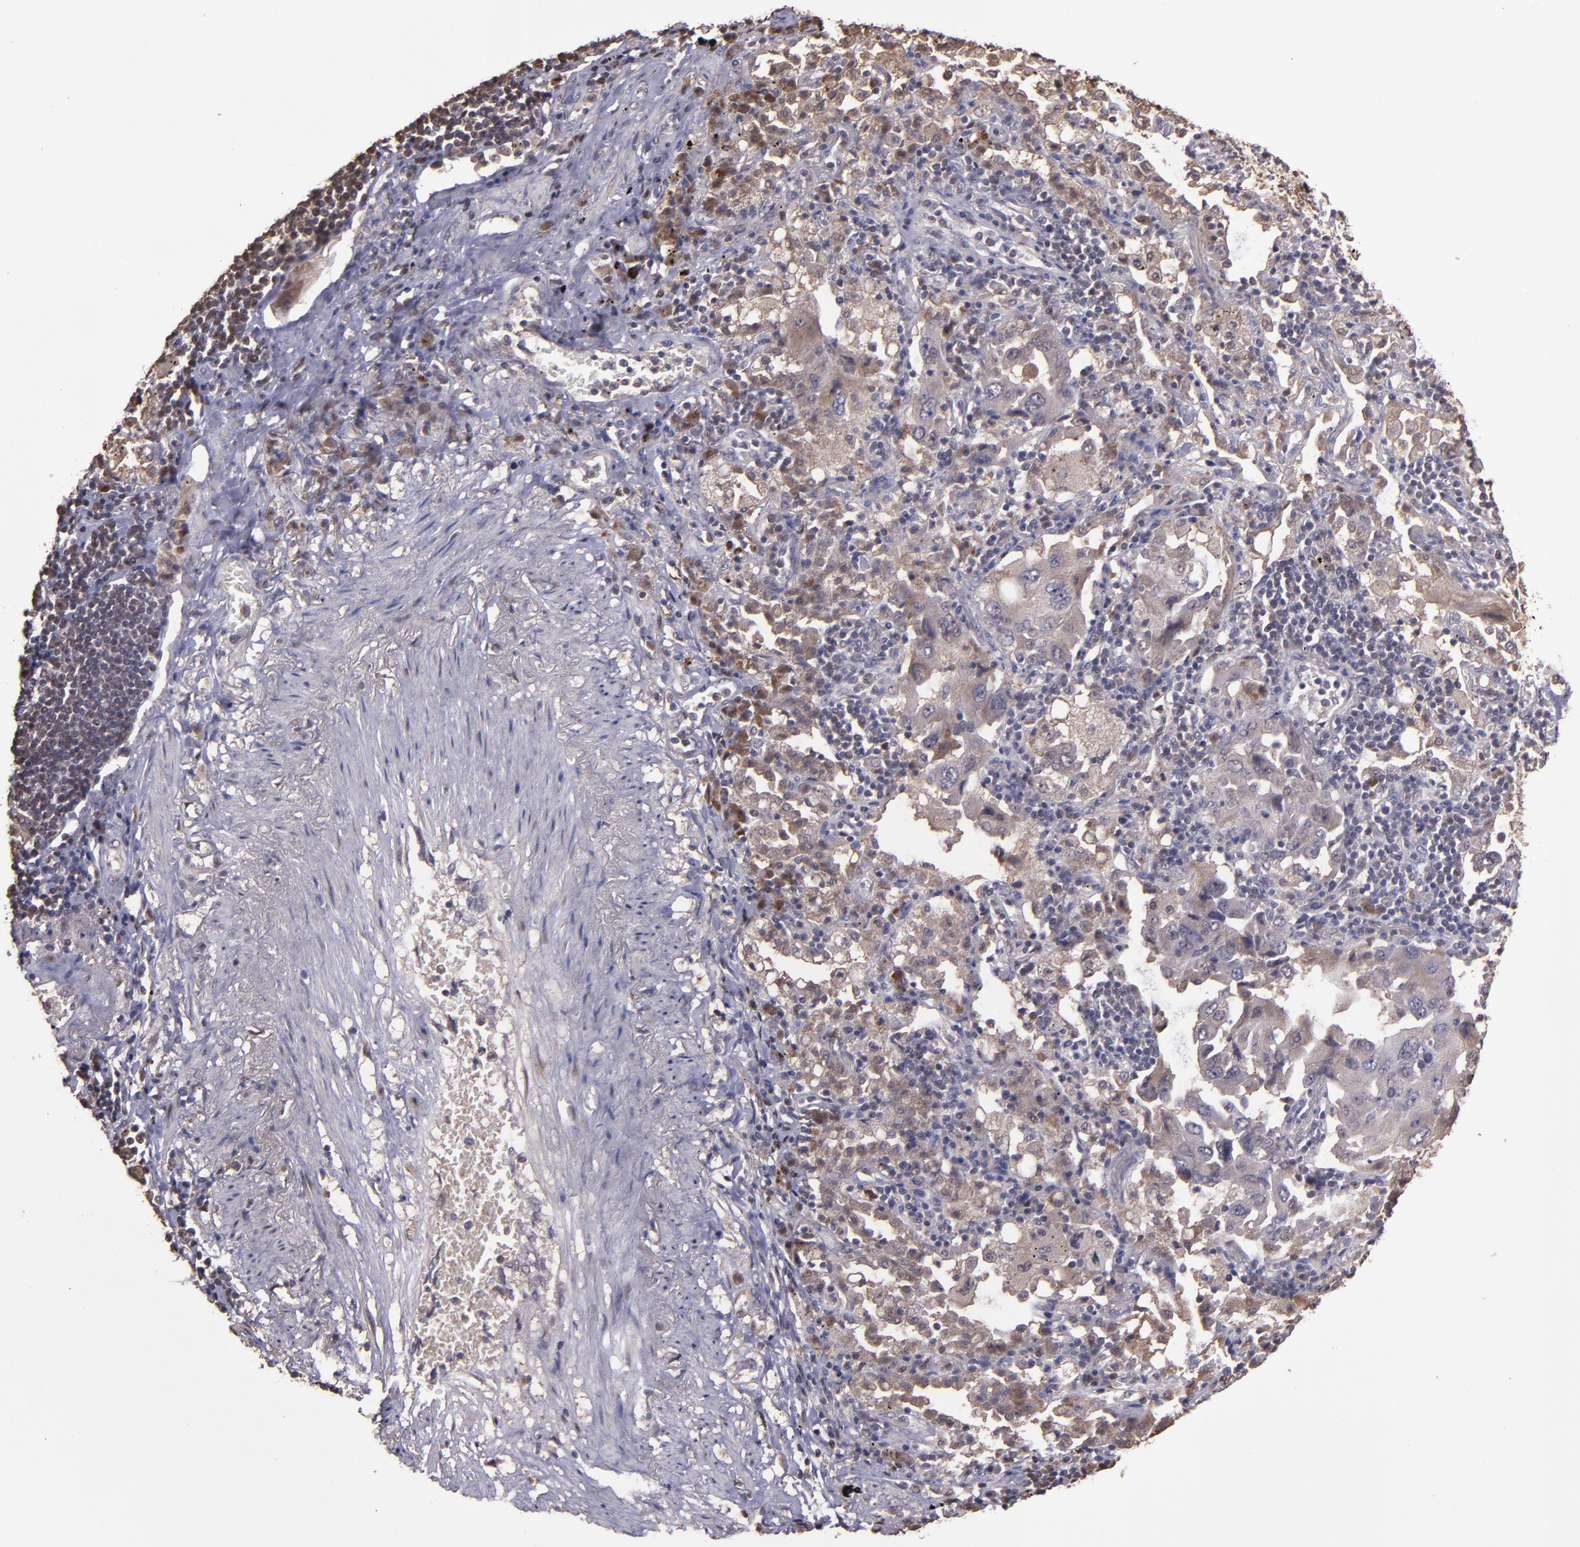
{"staining": {"intensity": "moderate", "quantity": "25%-75%", "location": "cytoplasmic/membranous"}, "tissue": "lung cancer", "cell_type": "Tumor cells", "image_type": "cancer", "snomed": [{"axis": "morphology", "description": "Adenocarcinoma, NOS"}, {"axis": "topography", "description": "Lung"}], "caption": "An IHC photomicrograph of neoplastic tissue is shown. Protein staining in brown labels moderate cytoplasmic/membranous positivity in lung cancer within tumor cells.", "gene": "SERPINF2", "patient": {"sex": "female", "age": 65}}